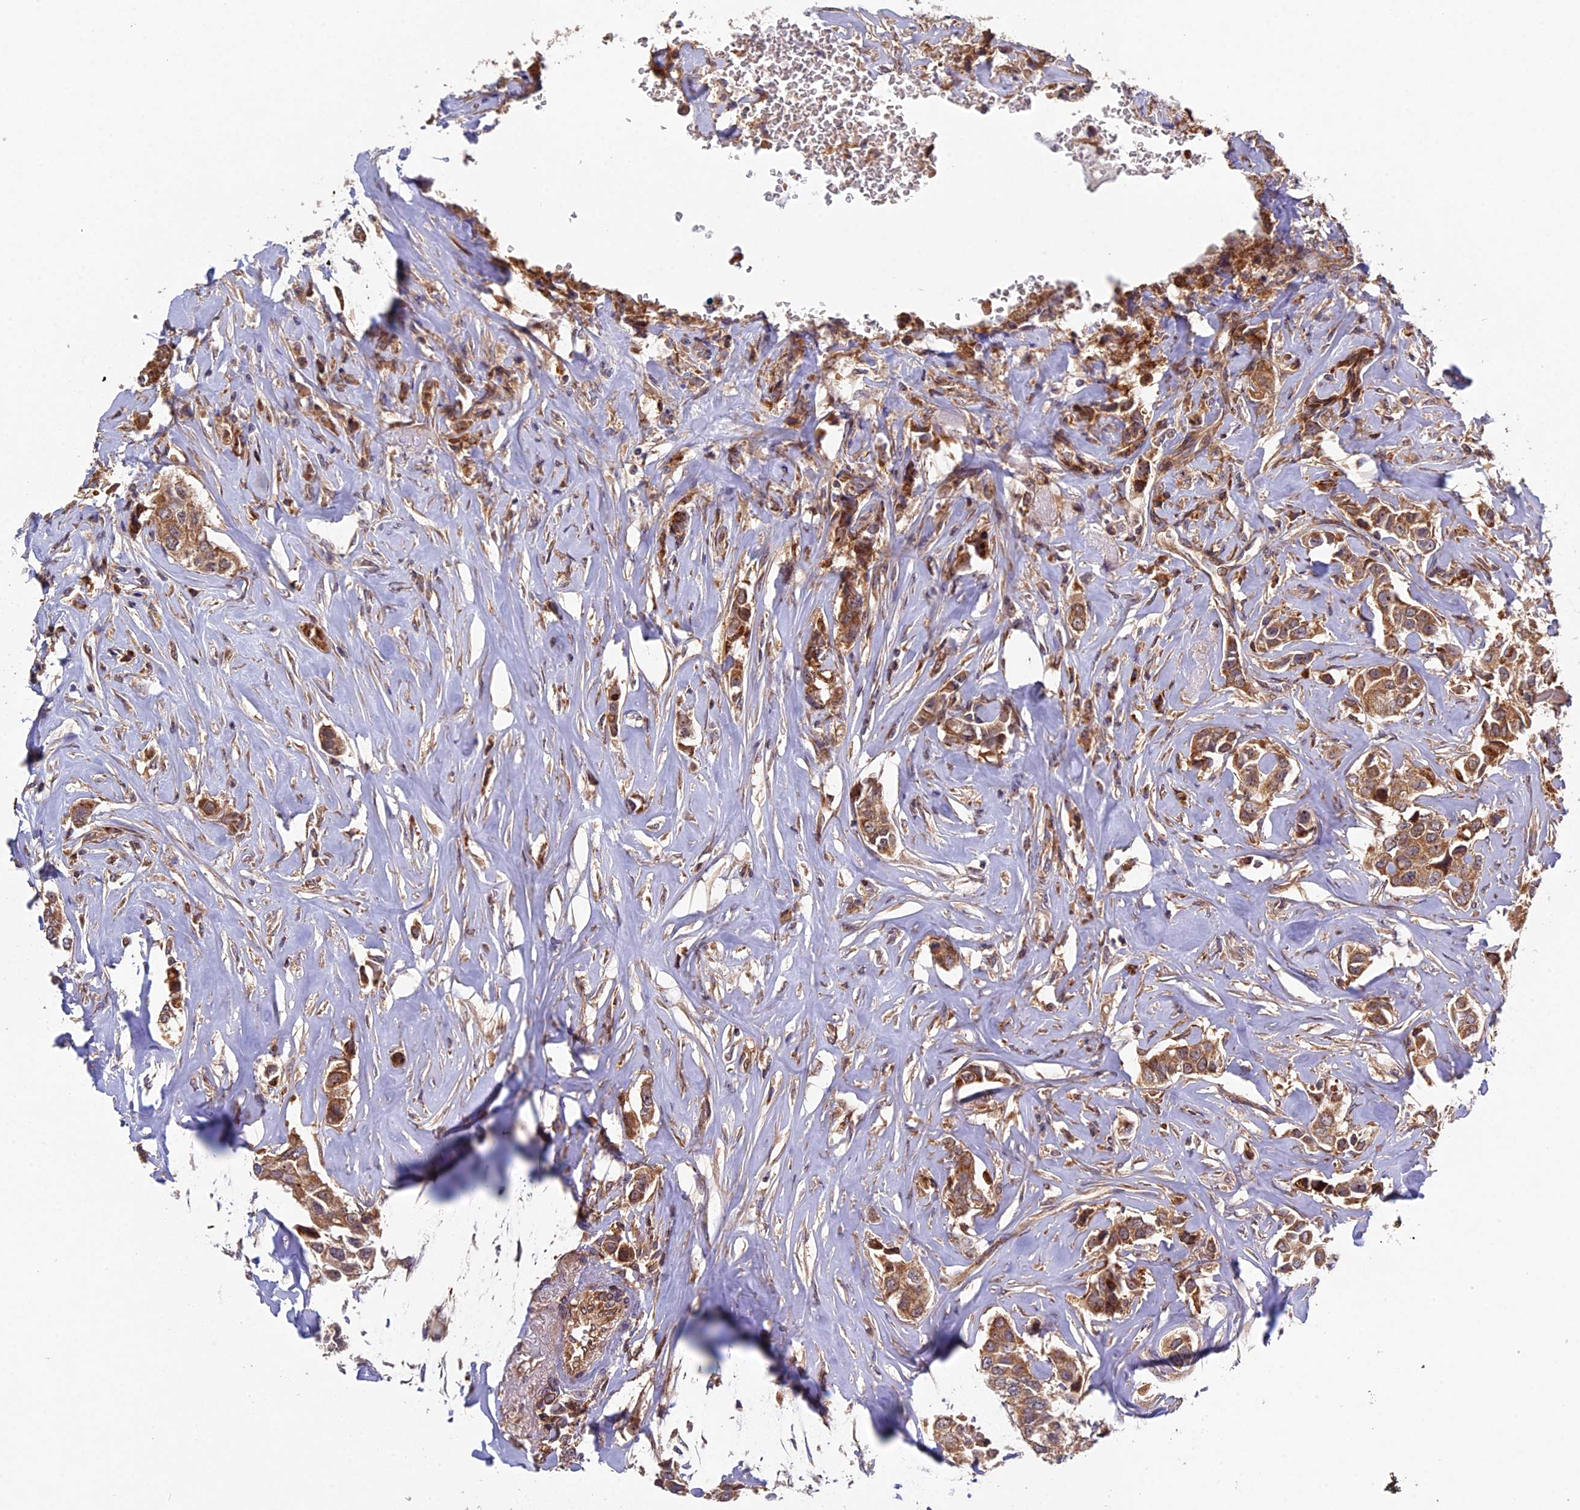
{"staining": {"intensity": "moderate", "quantity": ">75%", "location": "cytoplasmic/membranous"}, "tissue": "breast cancer", "cell_type": "Tumor cells", "image_type": "cancer", "snomed": [{"axis": "morphology", "description": "Duct carcinoma"}, {"axis": "topography", "description": "Breast"}], "caption": "Approximately >75% of tumor cells in human intraductal carcinoma (breast) show moderate cytoplasmic/membranous protein staining as visualized by brown immunohistochemical staining.", "gene": "FERMT1", "patient": {"sex": "female", "age": 80}}